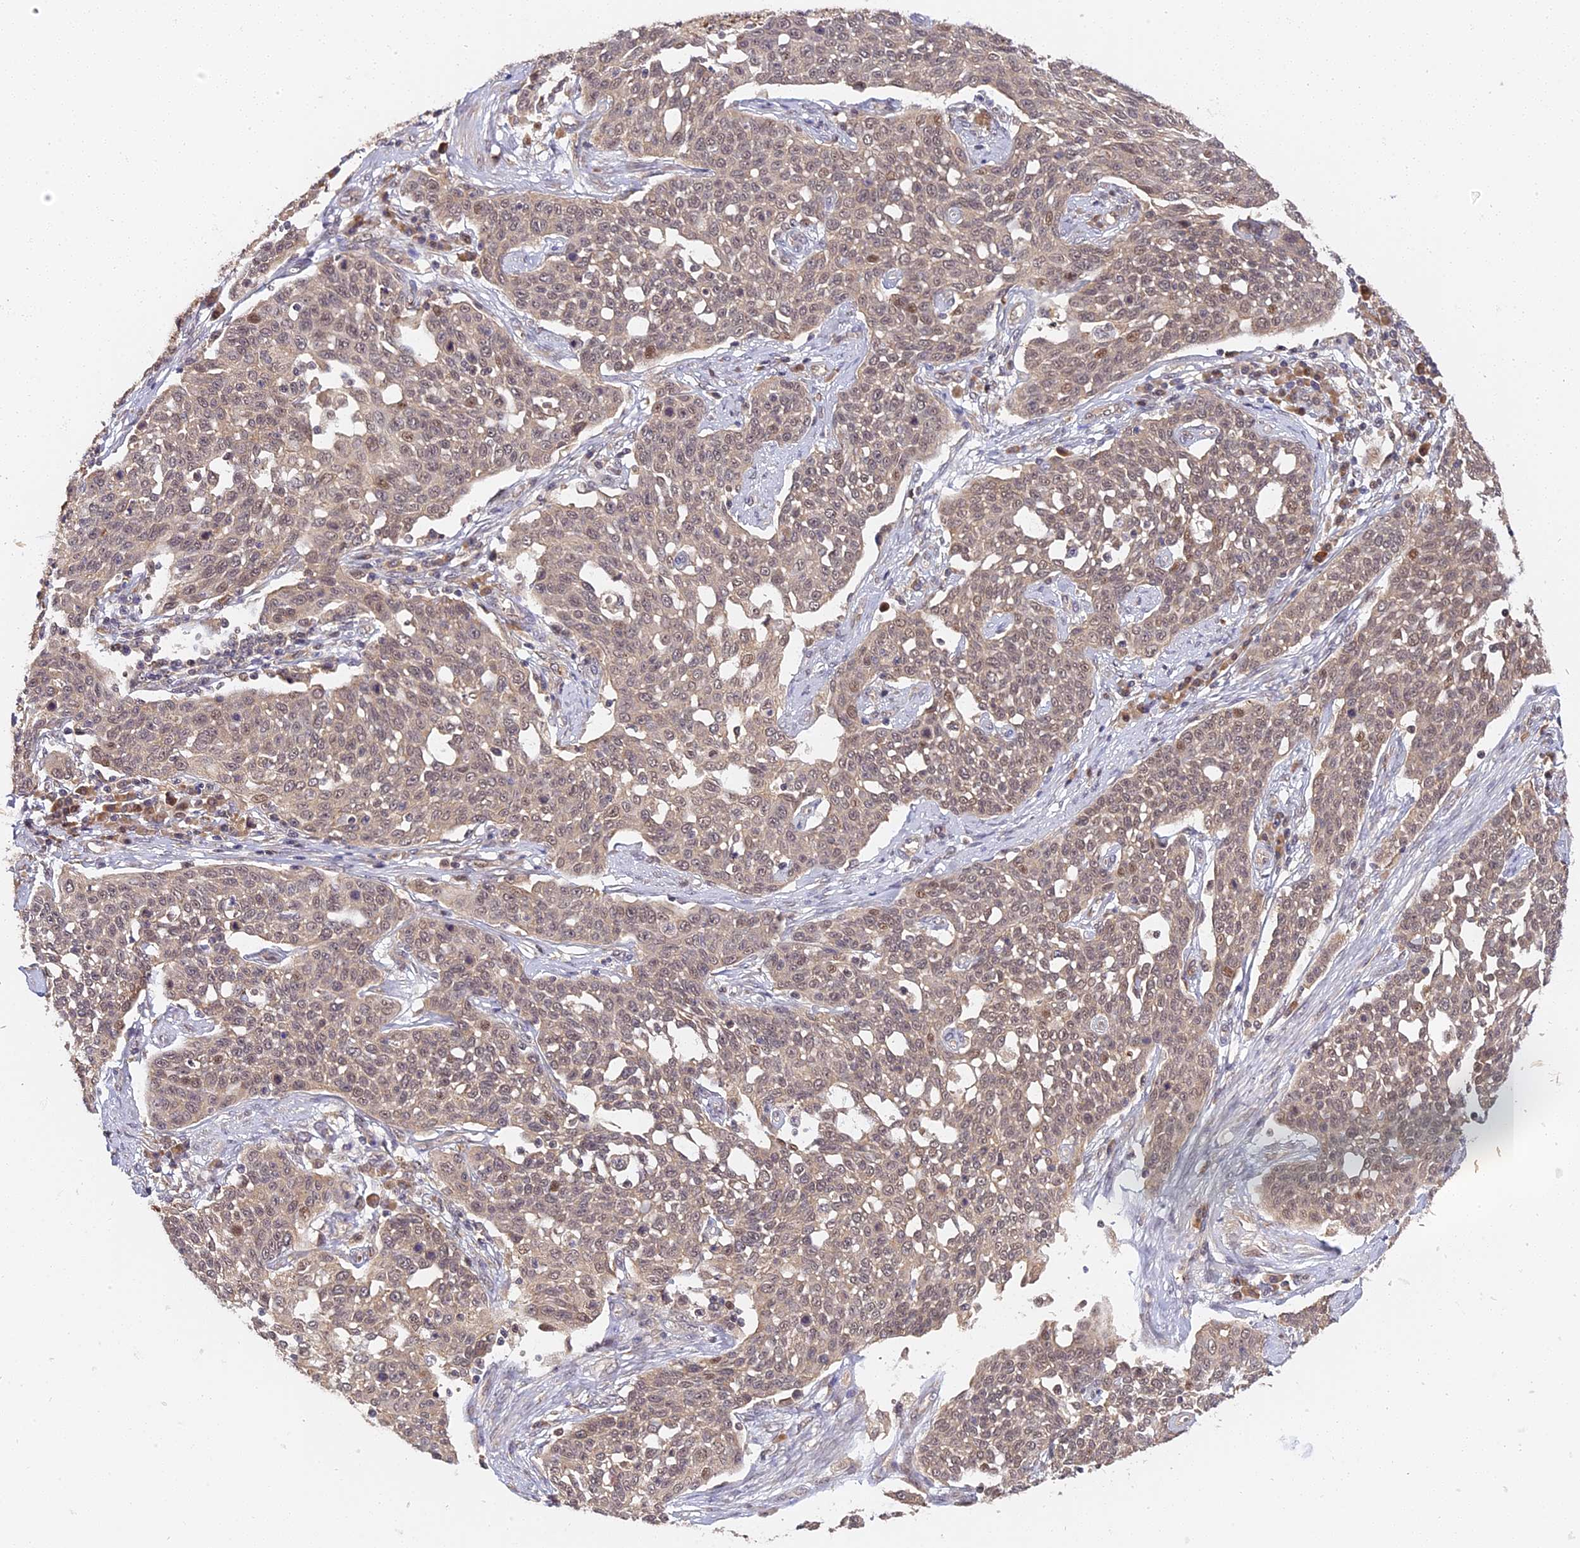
{"staining": {"intensity": "negative", "quantity": "none", "location": "none"}, "tissue": "cervical cancer", "cell_type": "Tumor cells", "image_type": "cancer", "snomed": [{"axis": "morphology", "description": "Squamous cell carcinoma, NOS"}, {"axis": "topography", "description": "Cervix"}], "caption": "Immunohistochemistry (IHC) micrograph of squamous cell carcinoma (cervical) stained for a protein (brown), which displays no expression in tumor cells. Nuclei are stained in blue.", "gene": "IMPACT", "patient": {"sex": "female", "age": 34}}